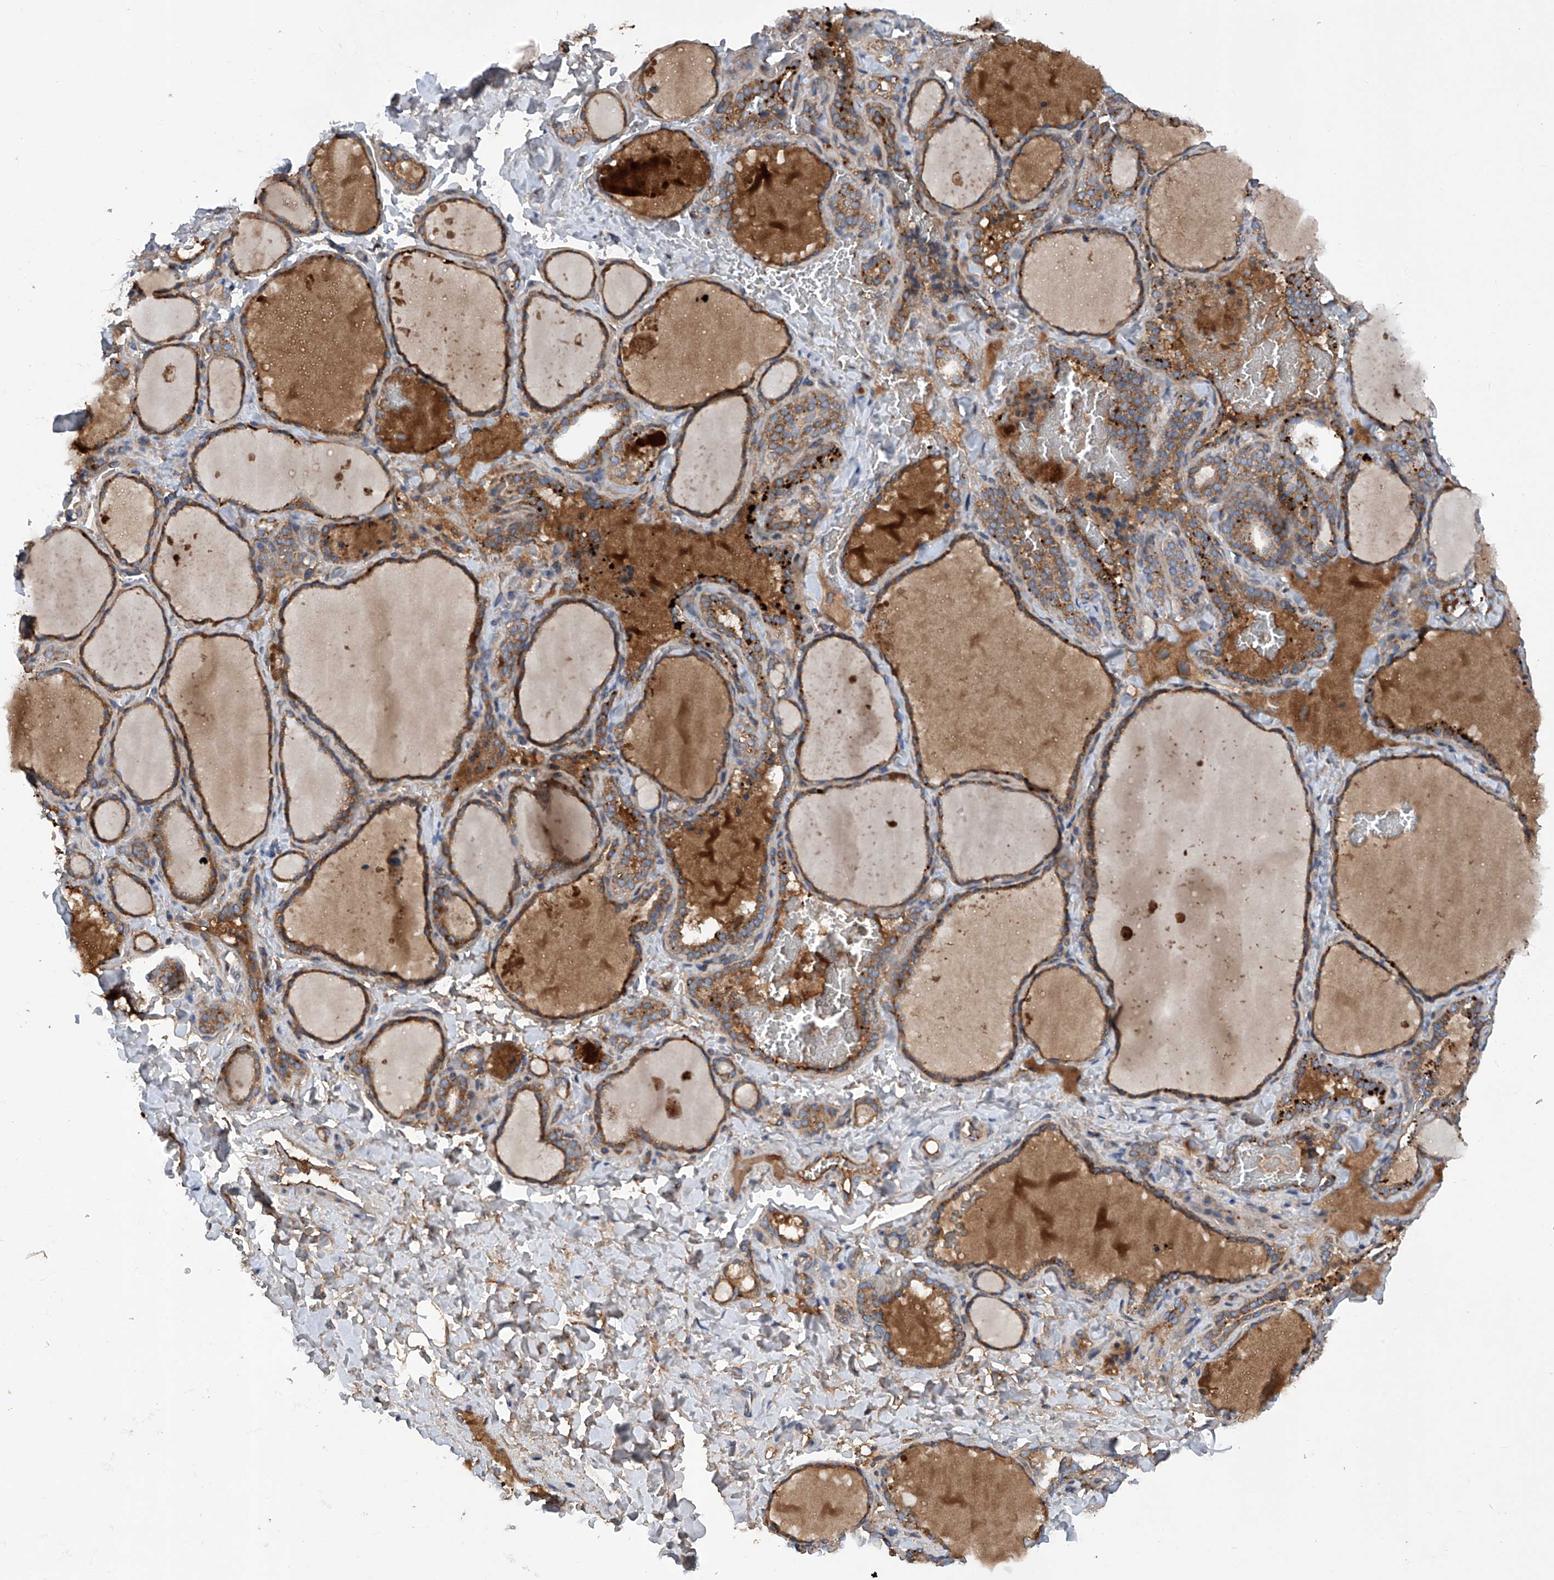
{"staining": {"intensity": "moderate", "quantity": ">75%", "location": "cytoplasmic/membranous"}, "tissue": "thyroid gland", "cell_type": "Glandular cells", "image_type": "normal", "snomed": [{"axis": "morphology", "description": "Normal tissue, NOS"}, {"axis": "topography", "description": "Thyroid gland"}], "caption": "A high-resolution micrograph shows immunohistochemistry (IHC) staining of normal thyroid gland, which exhibits moderate cytoplasmic/membranous staining in about >75% of glandular cells.", "gene": "ASCC3", "patient": {"sex": "female", "age": 22}}